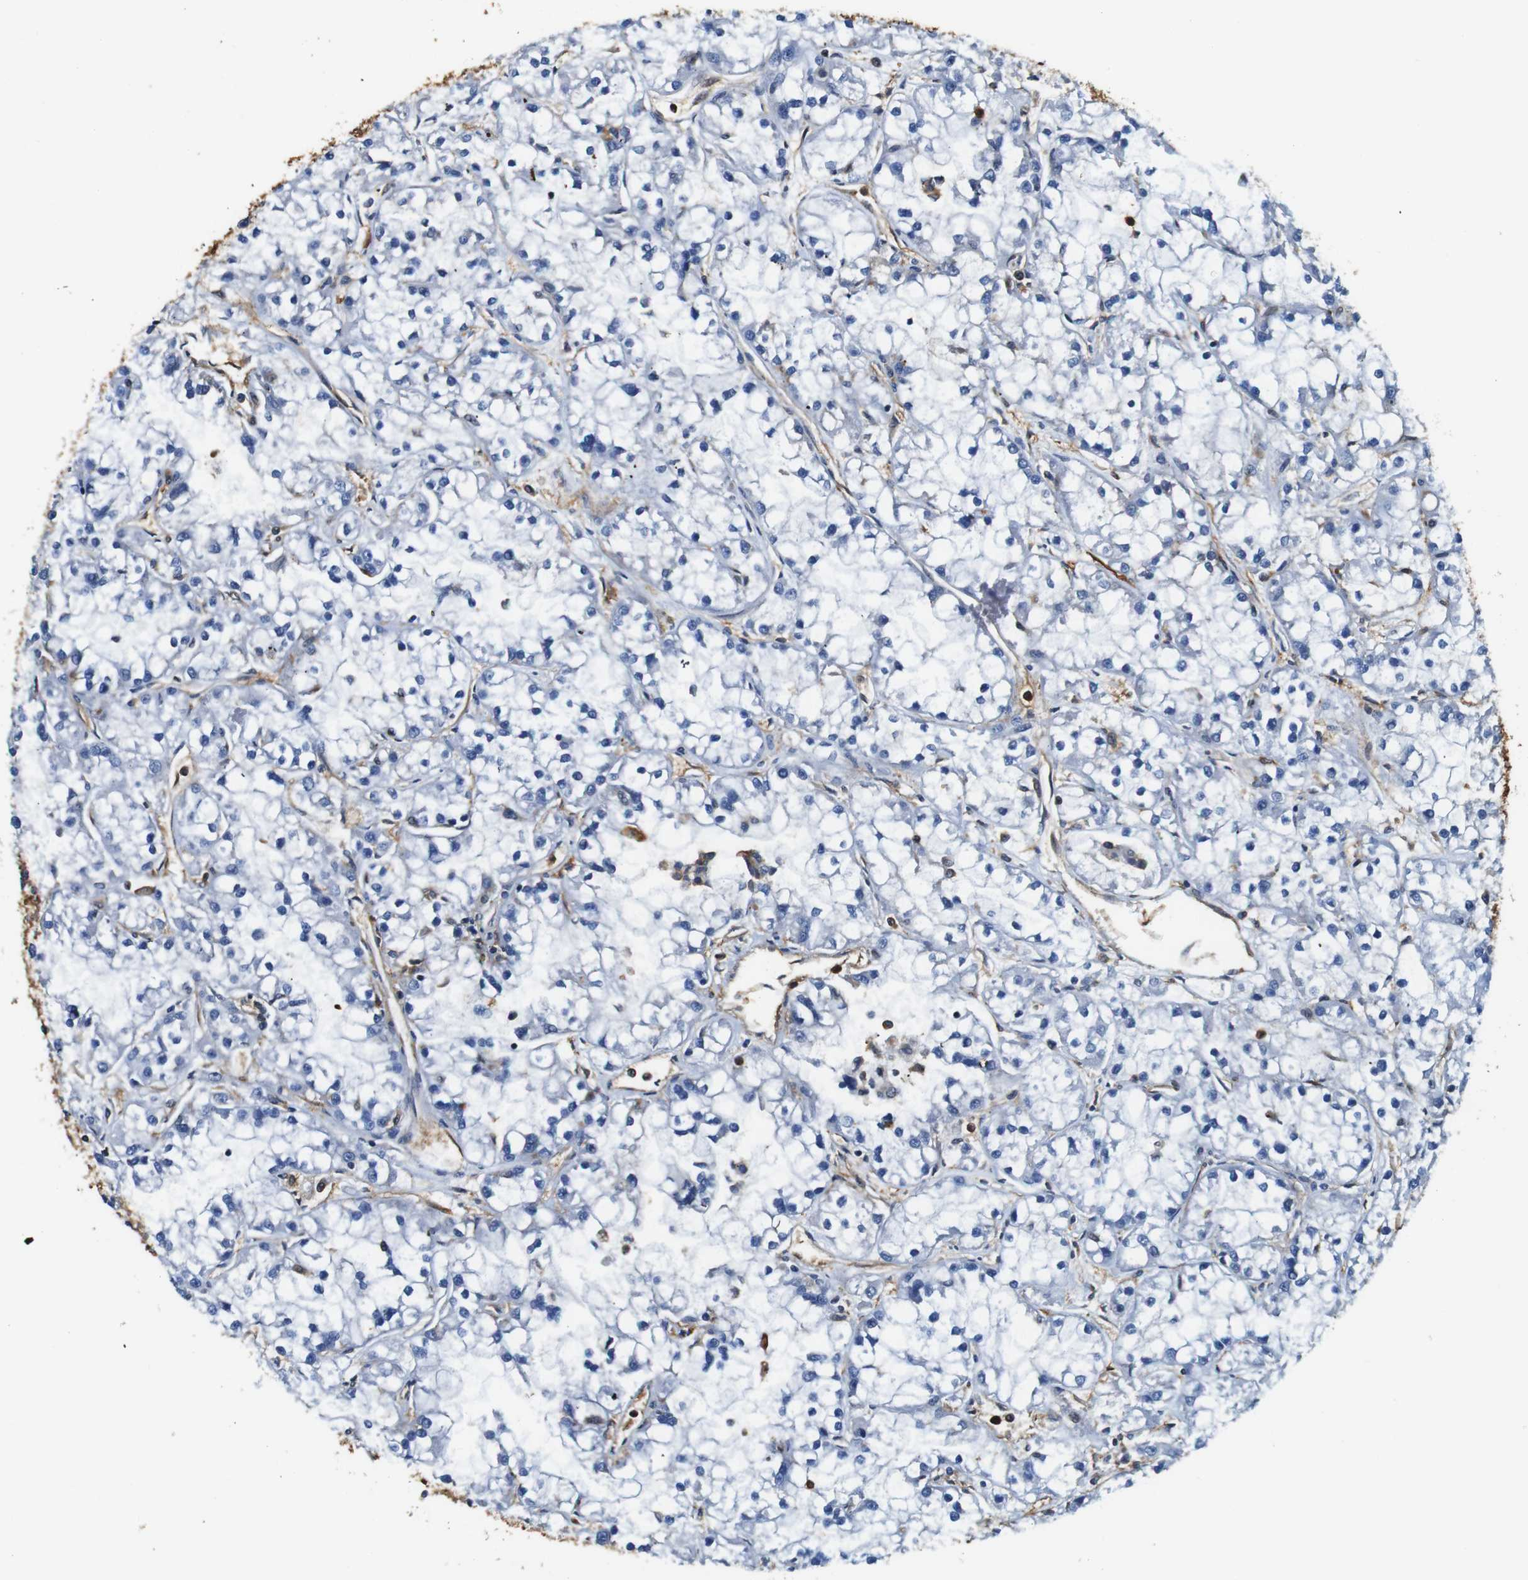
{"staining": {"intensity": "negative", "quantity": "none", "location": "none"}, "tissue": "renal cancer", "cell_type": "Tumor cells", "image_type": "cancer", "snomed": [{"axis": "morphology", "description": "Adenocarcinoma, NOS"}, {"axis": "topography", "description": "Kidney"}], "caption": "This is an immunohistochemistry (IHC) histopathology image of renal adenocarcinoma. There is no expression in tumor cells.", "gene": "ANXA1", "patient": {"sex": "female", "age": 52}}